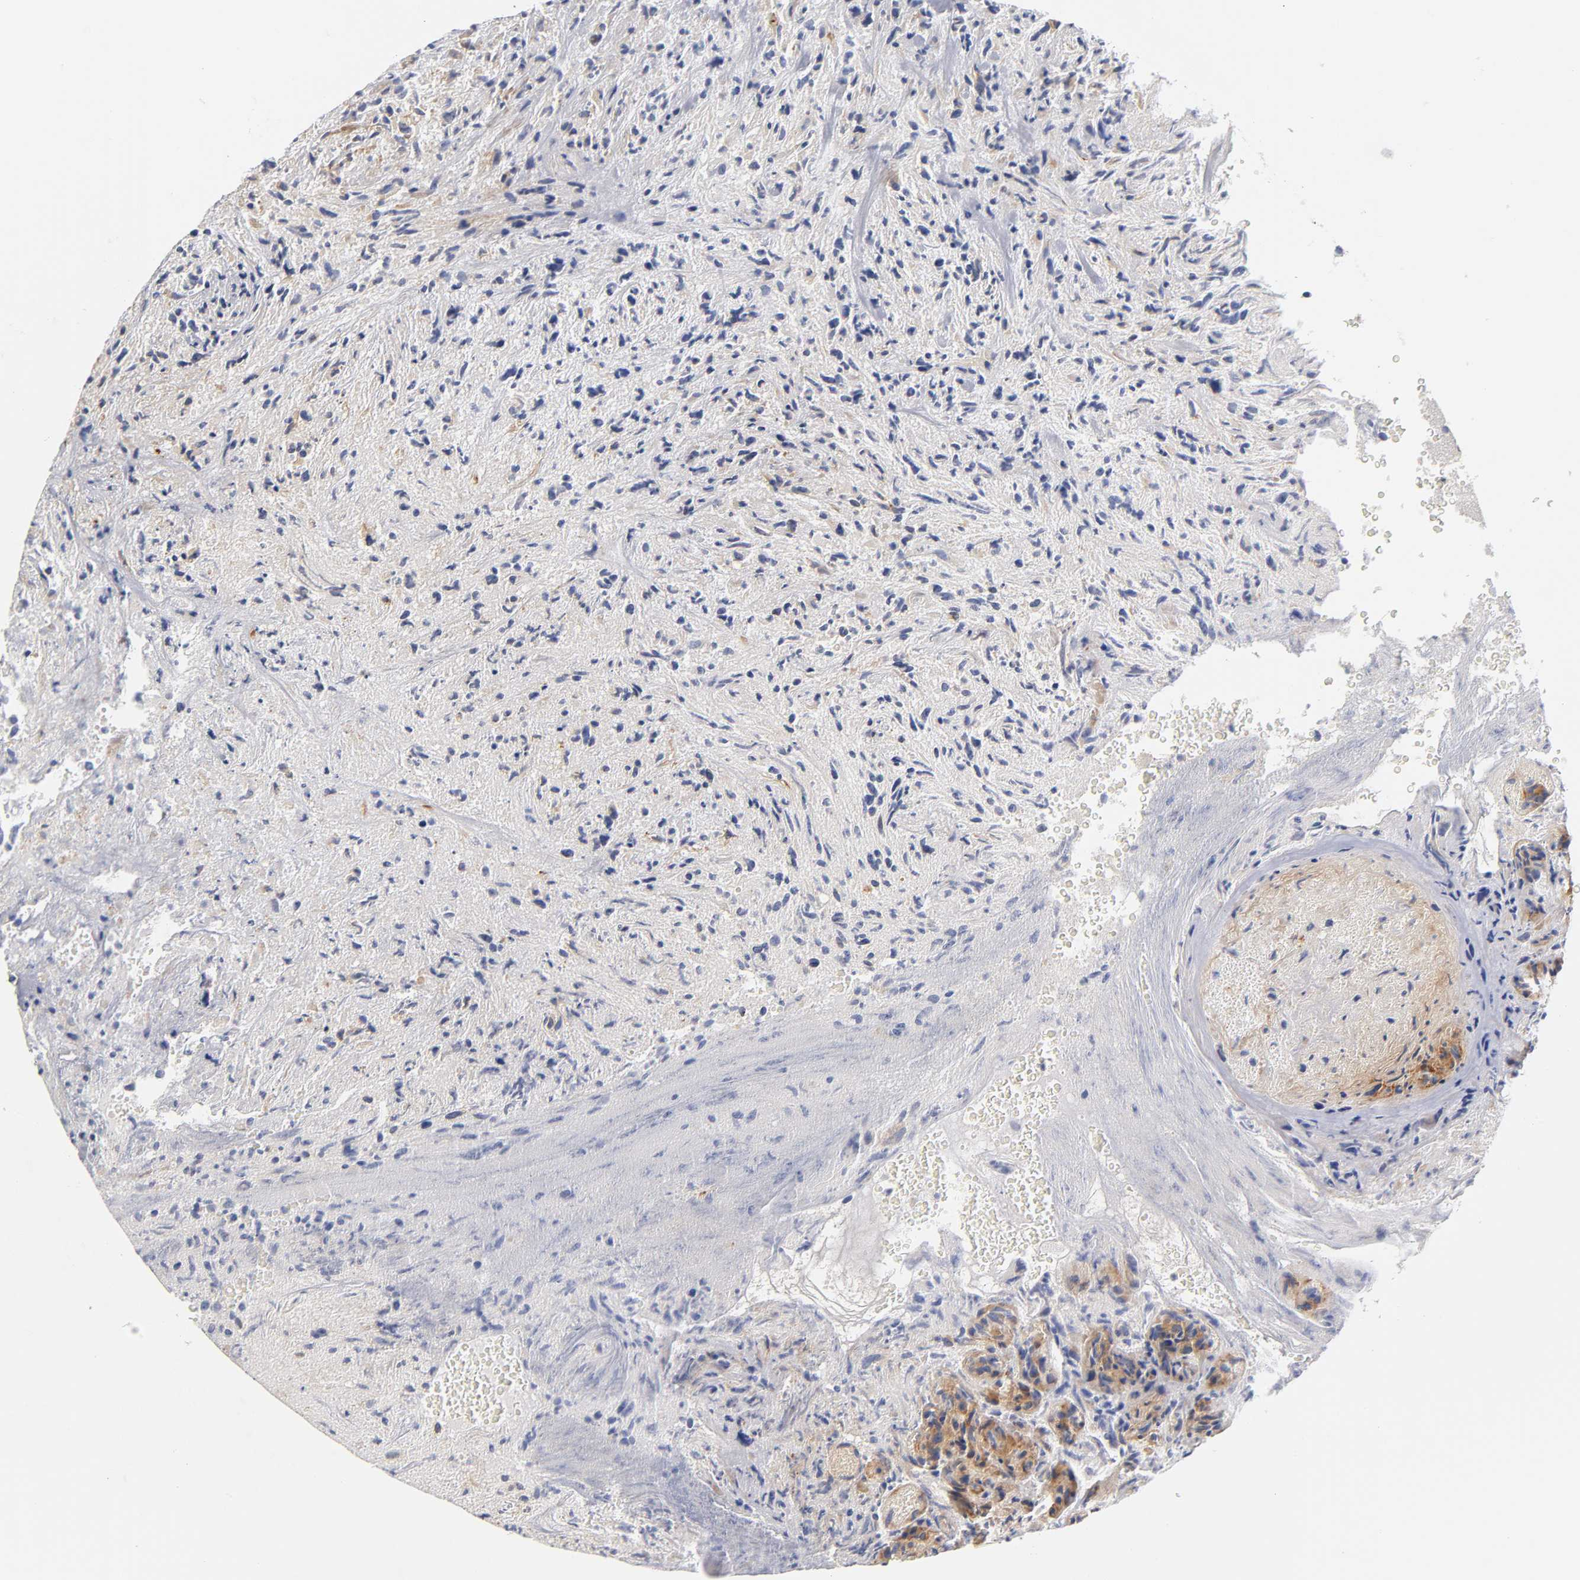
{"staining": {"intensity": "negative", "quantity": "none", "location": "none"}, "tissue": "glioma", "cell_type": "Tumor cells", "image_type": "cancer", "snomed": [{"axis": "morphology", "description": "Normal tissue, NOS"}, {"axis": "morphology", "description": "Glioma, malignant, High grade"}, {"axis": "topography", "description": "Cerebral cortex"}], "caption": "Protein analysis of glioma reveals no significant positivity in tumor cells.", "gene": "LAMB1", "patient": {"sex": "male", "age": 75}}